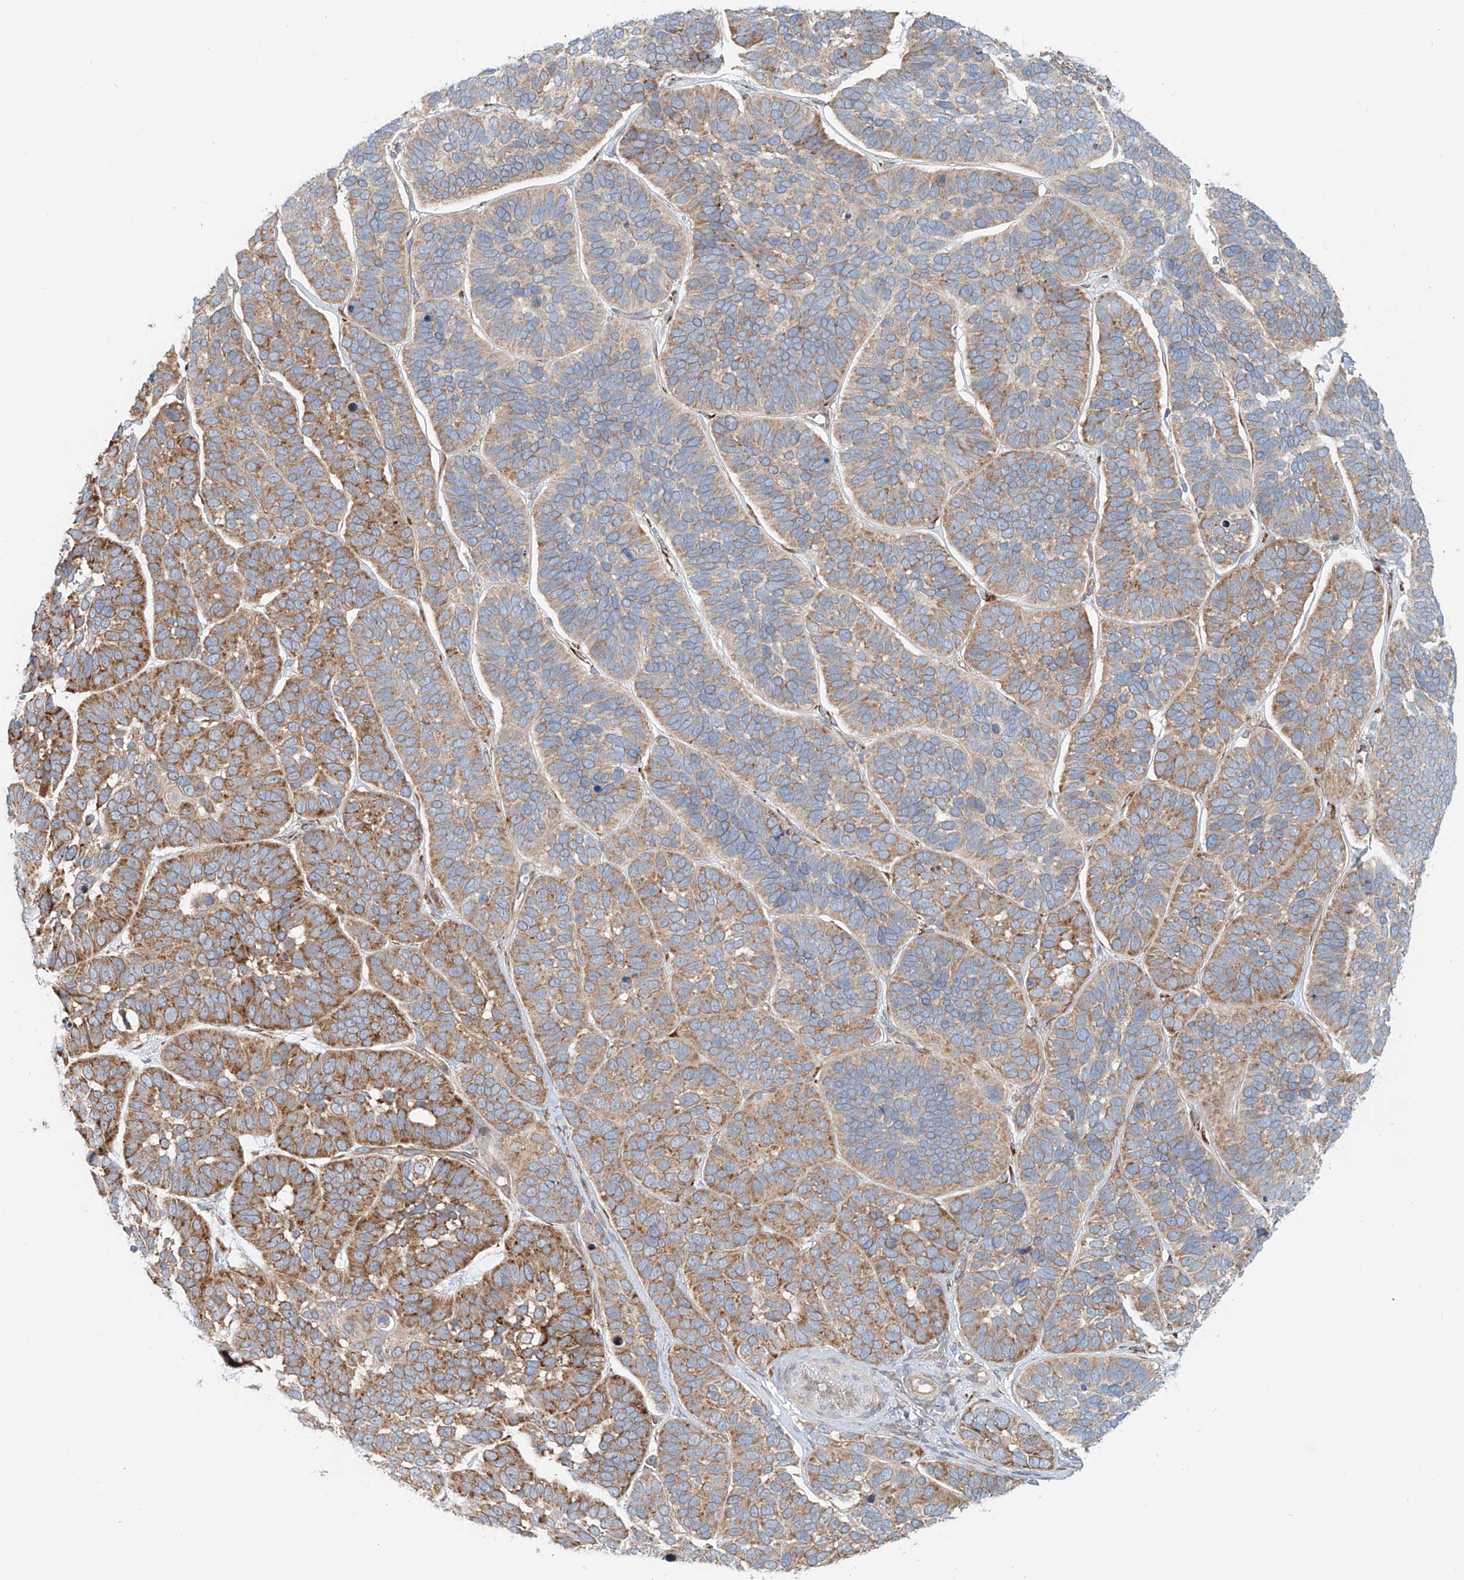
{"staining": {"intensity": "moderate", "quantity": ">75%", "location": "cytoplasmic/membranous"}, "tissue": "skin cancer", "cell_type": "Tumor cells", "image_type": "cancer", "snomed": [{"axis": "morphology", "description": "Basal cell carcinoma"}, {"axis": "topography", "description": "Skin"}], "caption": "IHC staining of skin basal cell carcinoma, which reveals medium levels of moderate cytoplasmic/membranous positivity in about >75% of tumor cells indicating moderate cytoplasmic/membranous protein positivity. The staining was performed using DAB (brown) for protein detection and nuclei were counterstained in hematoxylin (blue).", "gene": "SNAP29", "patient": {"sex": "male", "age": 62}}